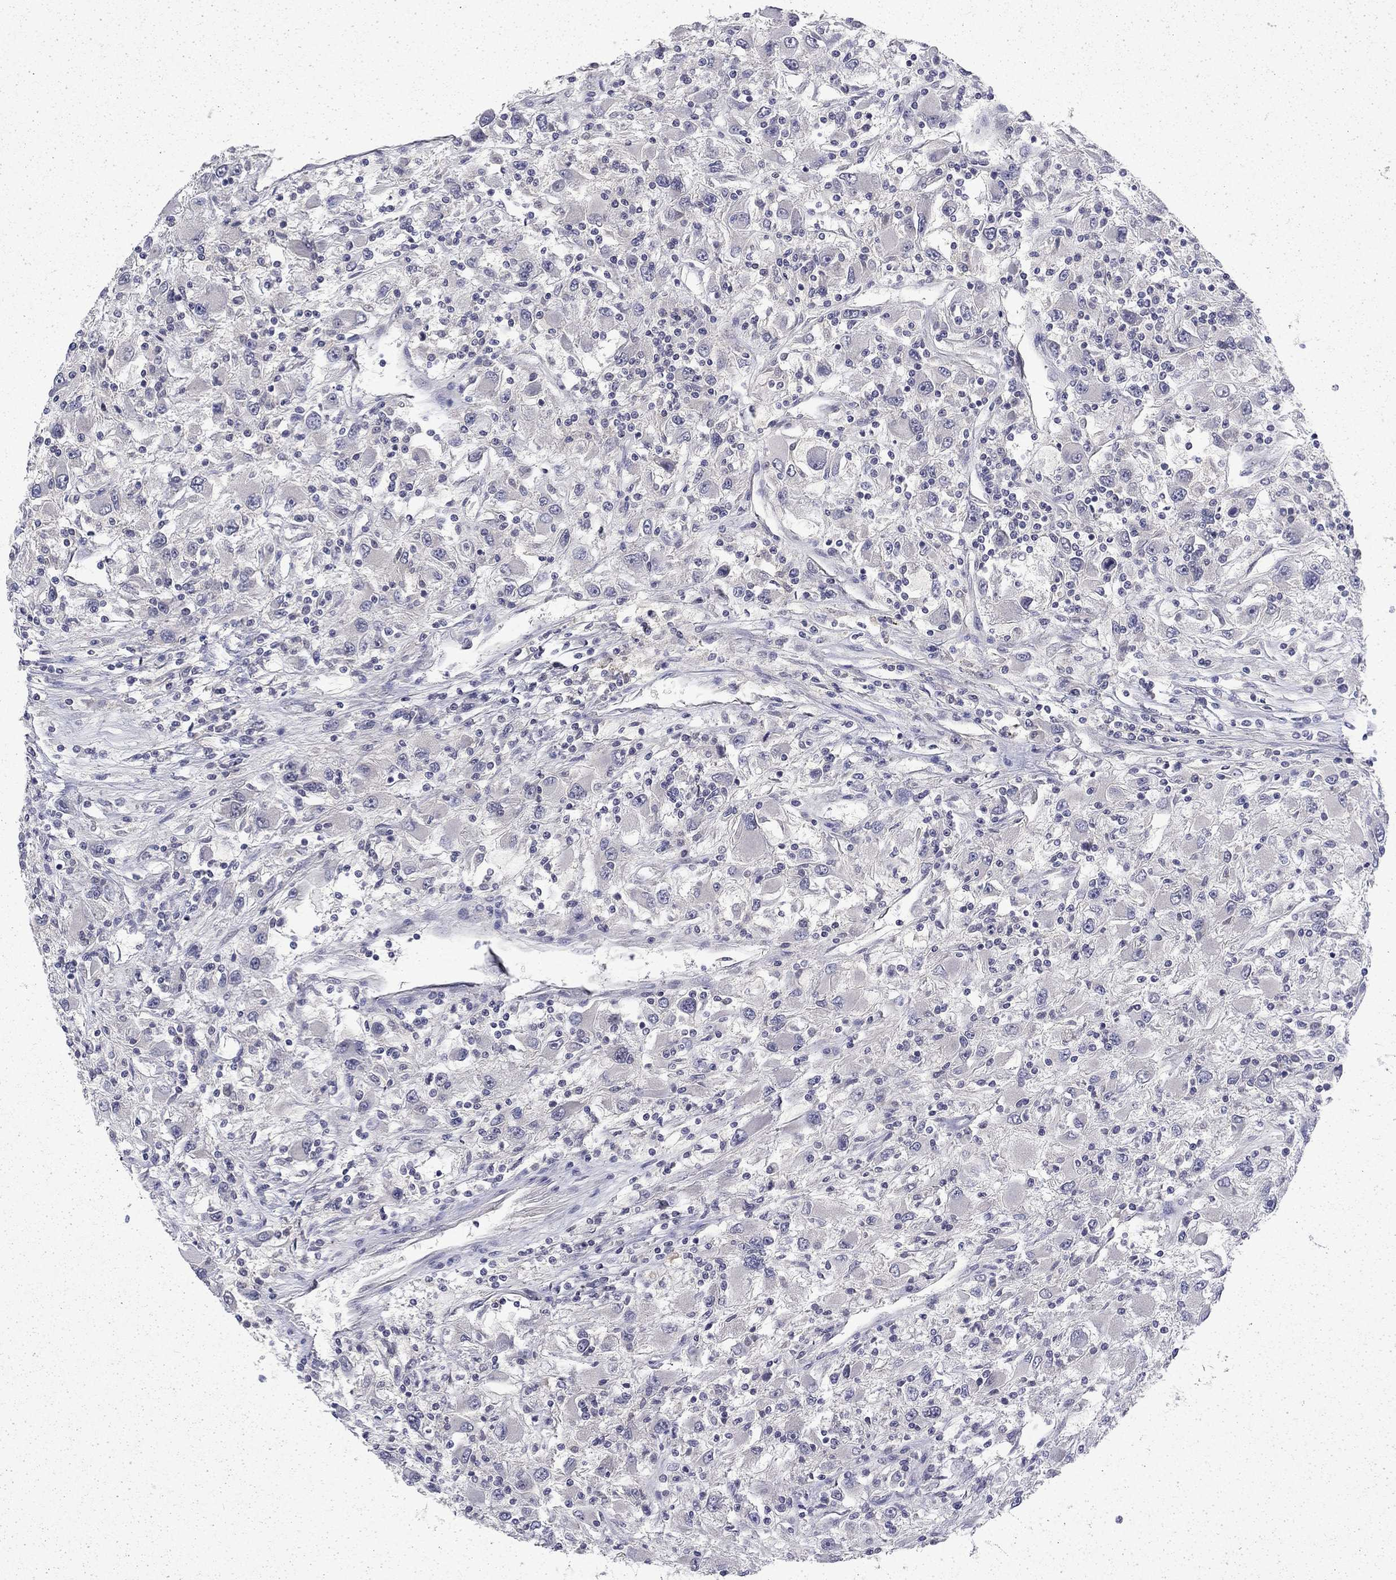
{"staining": {"intensity": "negative", "quantity": "none", "location": "none"}, "tissue": "renal cancer", "cell_type": "Tumor cells", "image_type": "cancer", "snomed": [{"axis": "morphology", "description": "Adenocarcinoma, NOS"}, {"axis": "topography", "description": "Kidney"}], "caption": "An image of human adenocarcinoma (renal) is negative for staining in tumor cells.", "gene": "CHAT", "patient": {"sex": "female", "age": 67}}